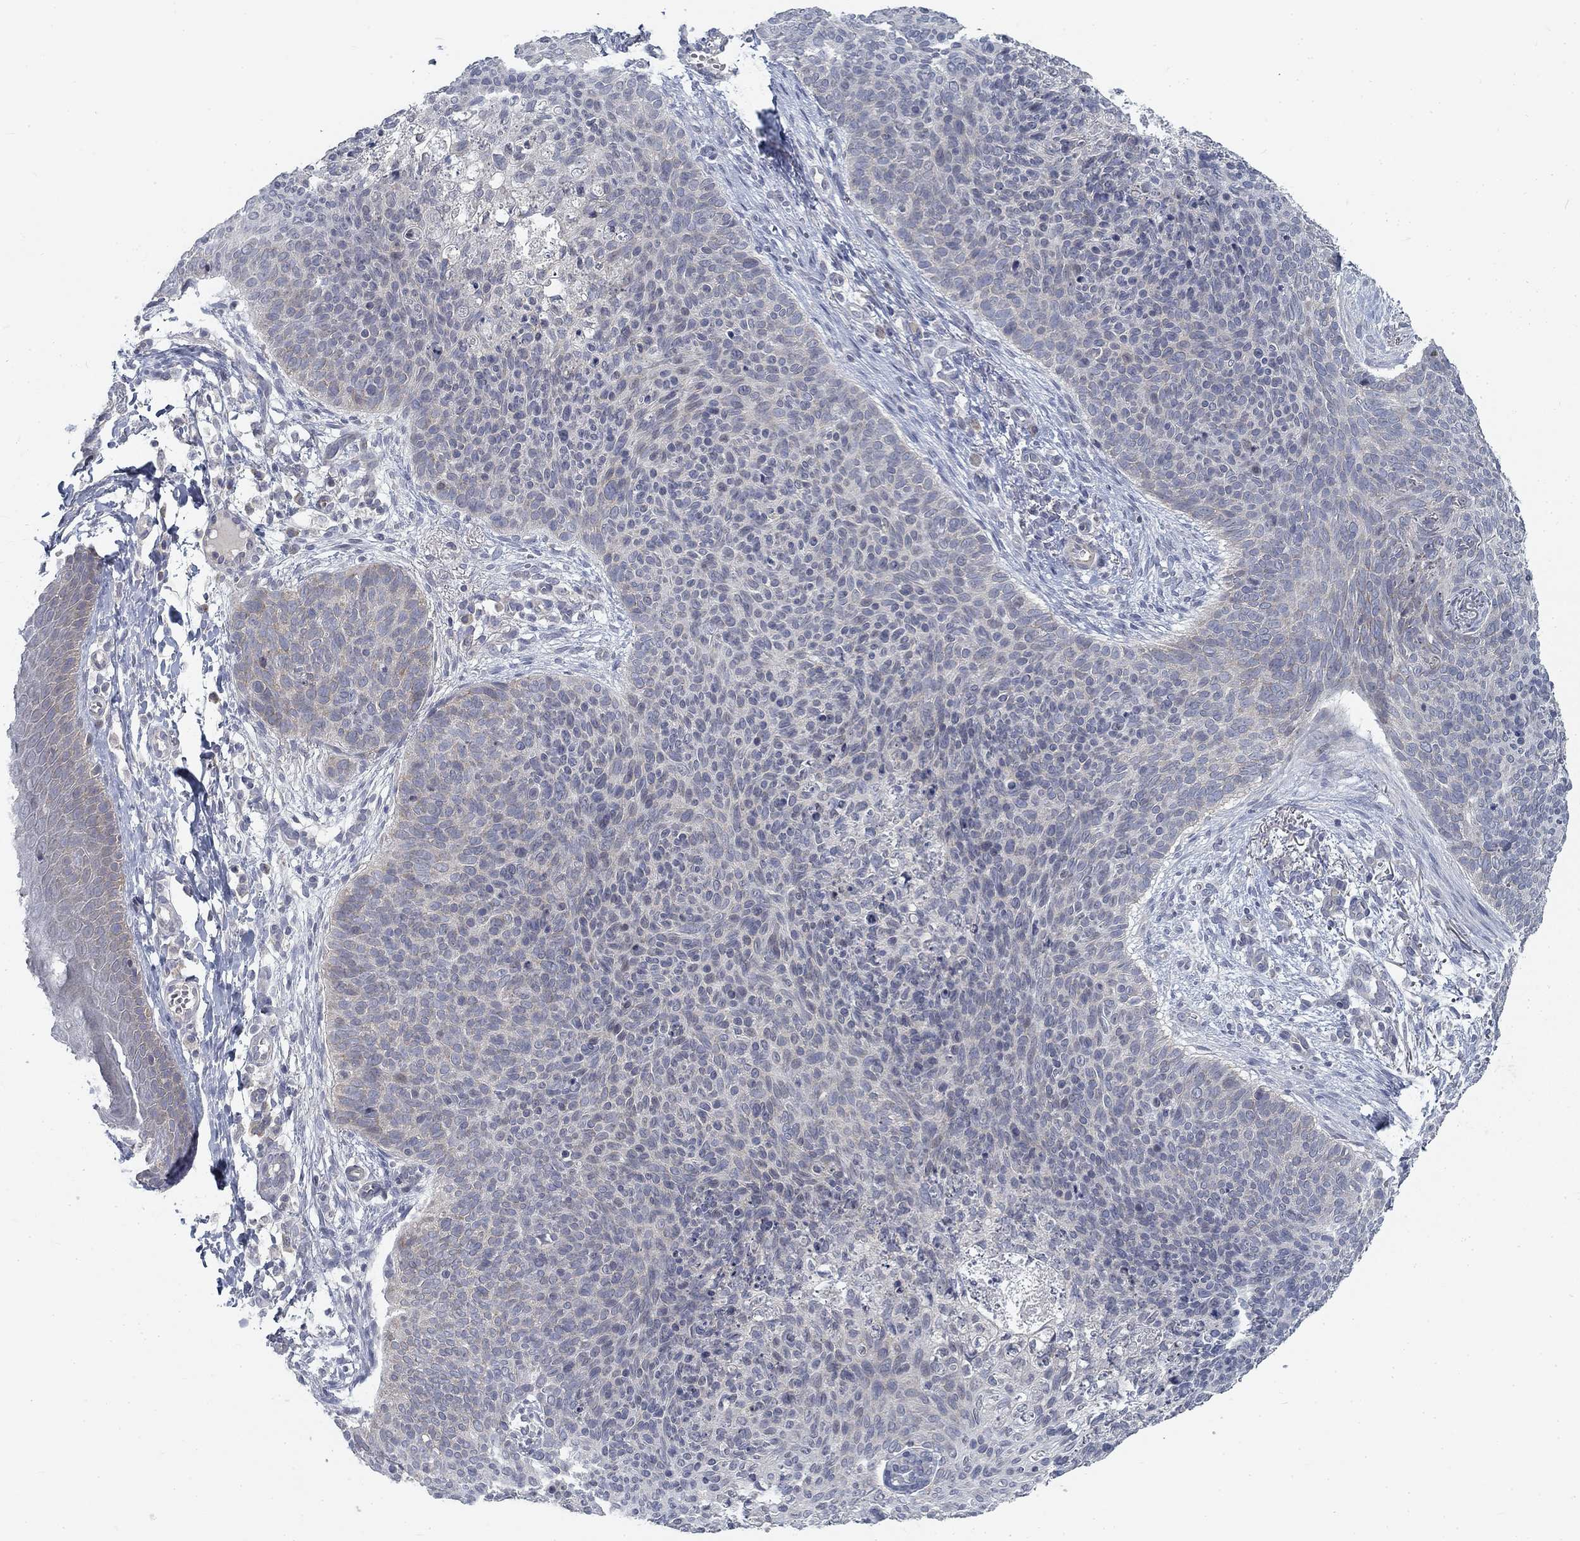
{"staining": {"intensity": "negative", "quantity": "none", "location": "none"}, "tissue": "skin cancer", "cell_type": "Tumor cells", "image_type": "cancer", "snomed": [{"axis": "morphology", "description": "Basal cell carcinoma"}, {"axis": "topography", "description": "Skin"}], "caption": "A high-resolution image shows IHC staining of skin basal cell carcinoma, which shows no significant expression in tumor cells. (DAB (3,3'-diaminobenzidine) immunohistochemistry (IHC) visualized using brightfield microscopy, high magnification).", "gene": "ATP1A3", "patient": {"sex": "male", "age": 64}}